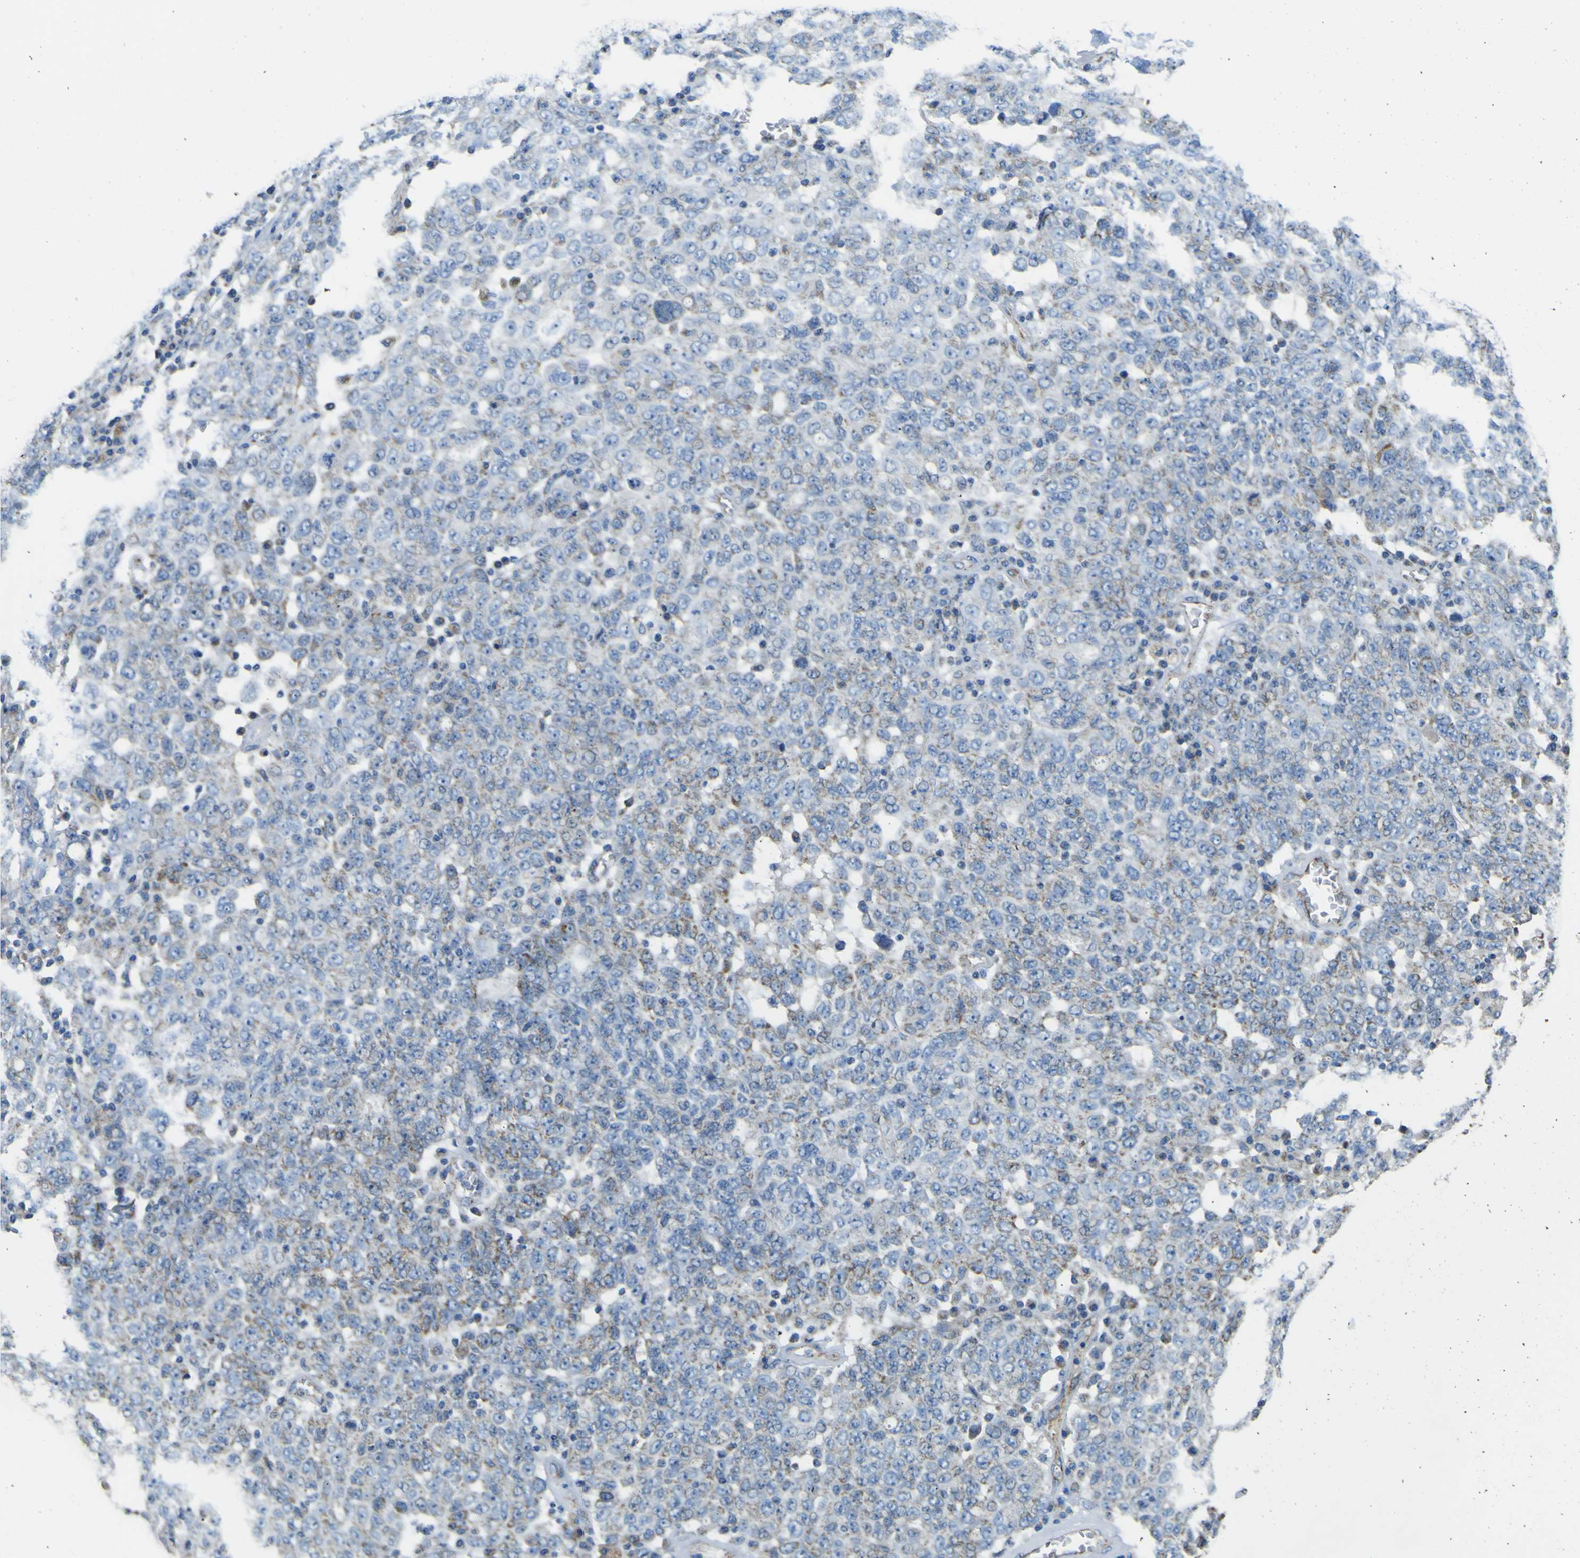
{"staining": {"intensity": "weak", "quantity": "25%-75%", "location": "cytoplasmic/membranous"}, "tissue": "ovarian cancer", "cell_type": "Tumor cells", "image_type": "cancer", "snomed": [{"axis": "morphology", "description": "Carcinoma, endometroid"}, {"axis": "topography", "description": "Ovary"}], "caption": "This micrograph shows immunohistochemistry (IHC) staining of ovarian cancer, with low weak cytoplasmic/membranous expression in approximately 25%-75% of tumor cells.", "gene": "ALDH18A1", "patient": {"sex": "female", "age": 62}}